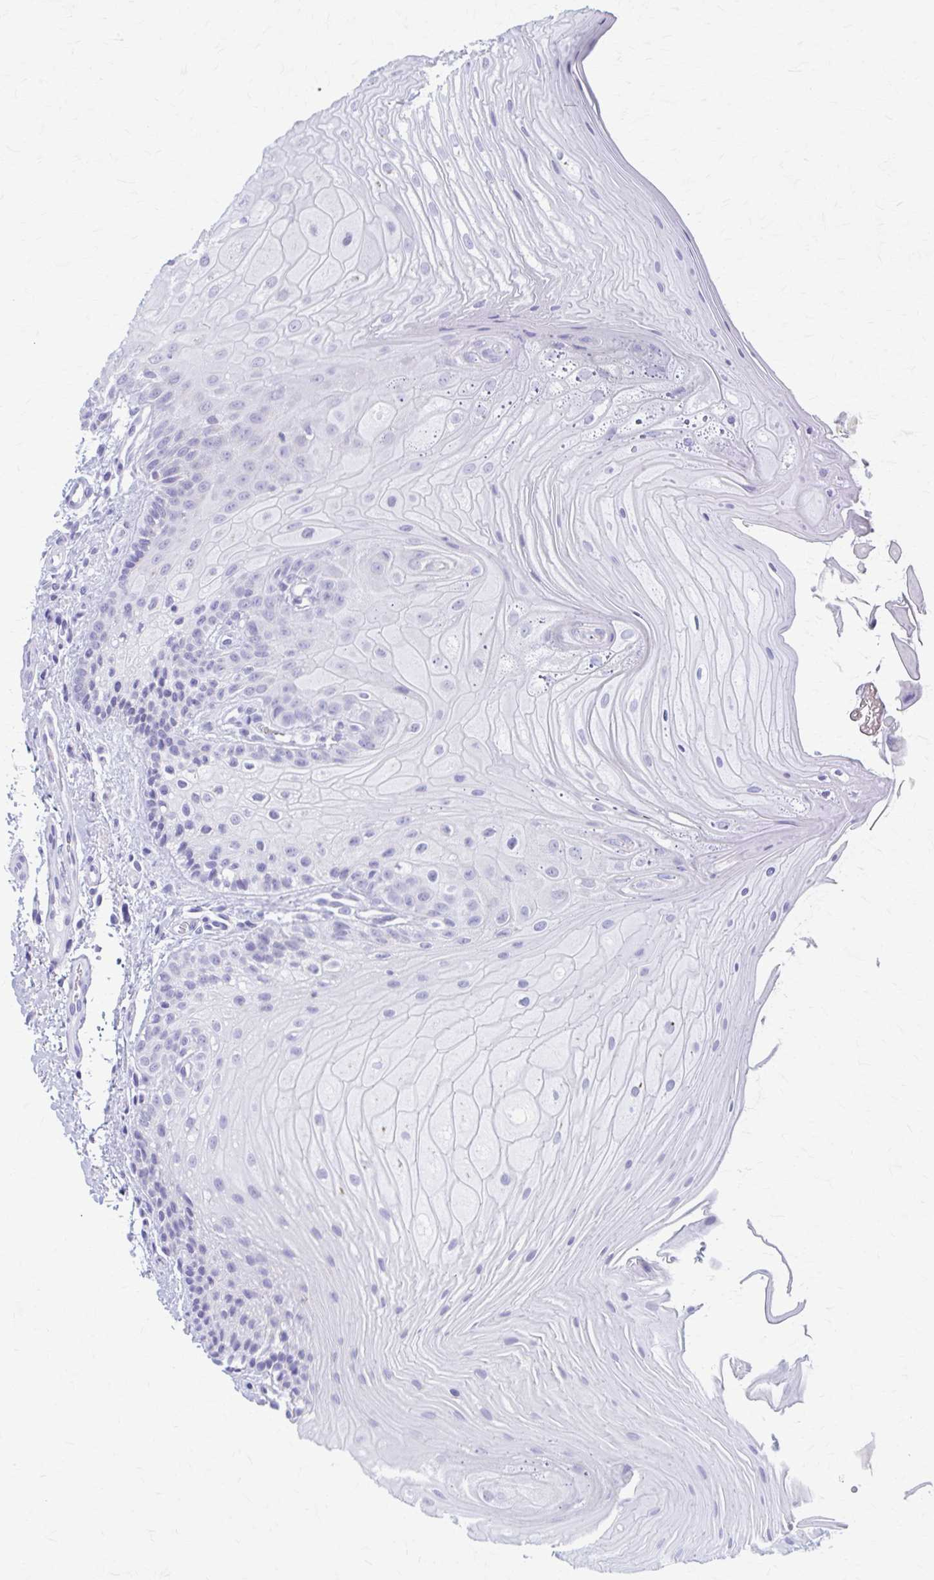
{"staining": {"intensity": "negative", "quantity": "none", "location": "none"}, "tissue": "oral mucosa", "cell_type": "Squamous epithelial cells", "image_type": "normal", "snomed": [{"axis": "morphology", "description": "Normal tissue, NOS"}, {"axis": "topography", "description": "Oral tissue"}, {"axis": "topography", "description": "Tounge, NOS"}, {"axis": "topography", "description": "Head-Neck"}], "caption": "Photomicrograph shows no protein expression in squamous epithelial cells of benign oral mucosa. (Brightfield microscopy of DAB (3,3'-diaminobenzidine) immunohistochemistry (IHC) at high magnification).", "gene": "KCNE2", "patient": {"sex": "female", "age": 84}}